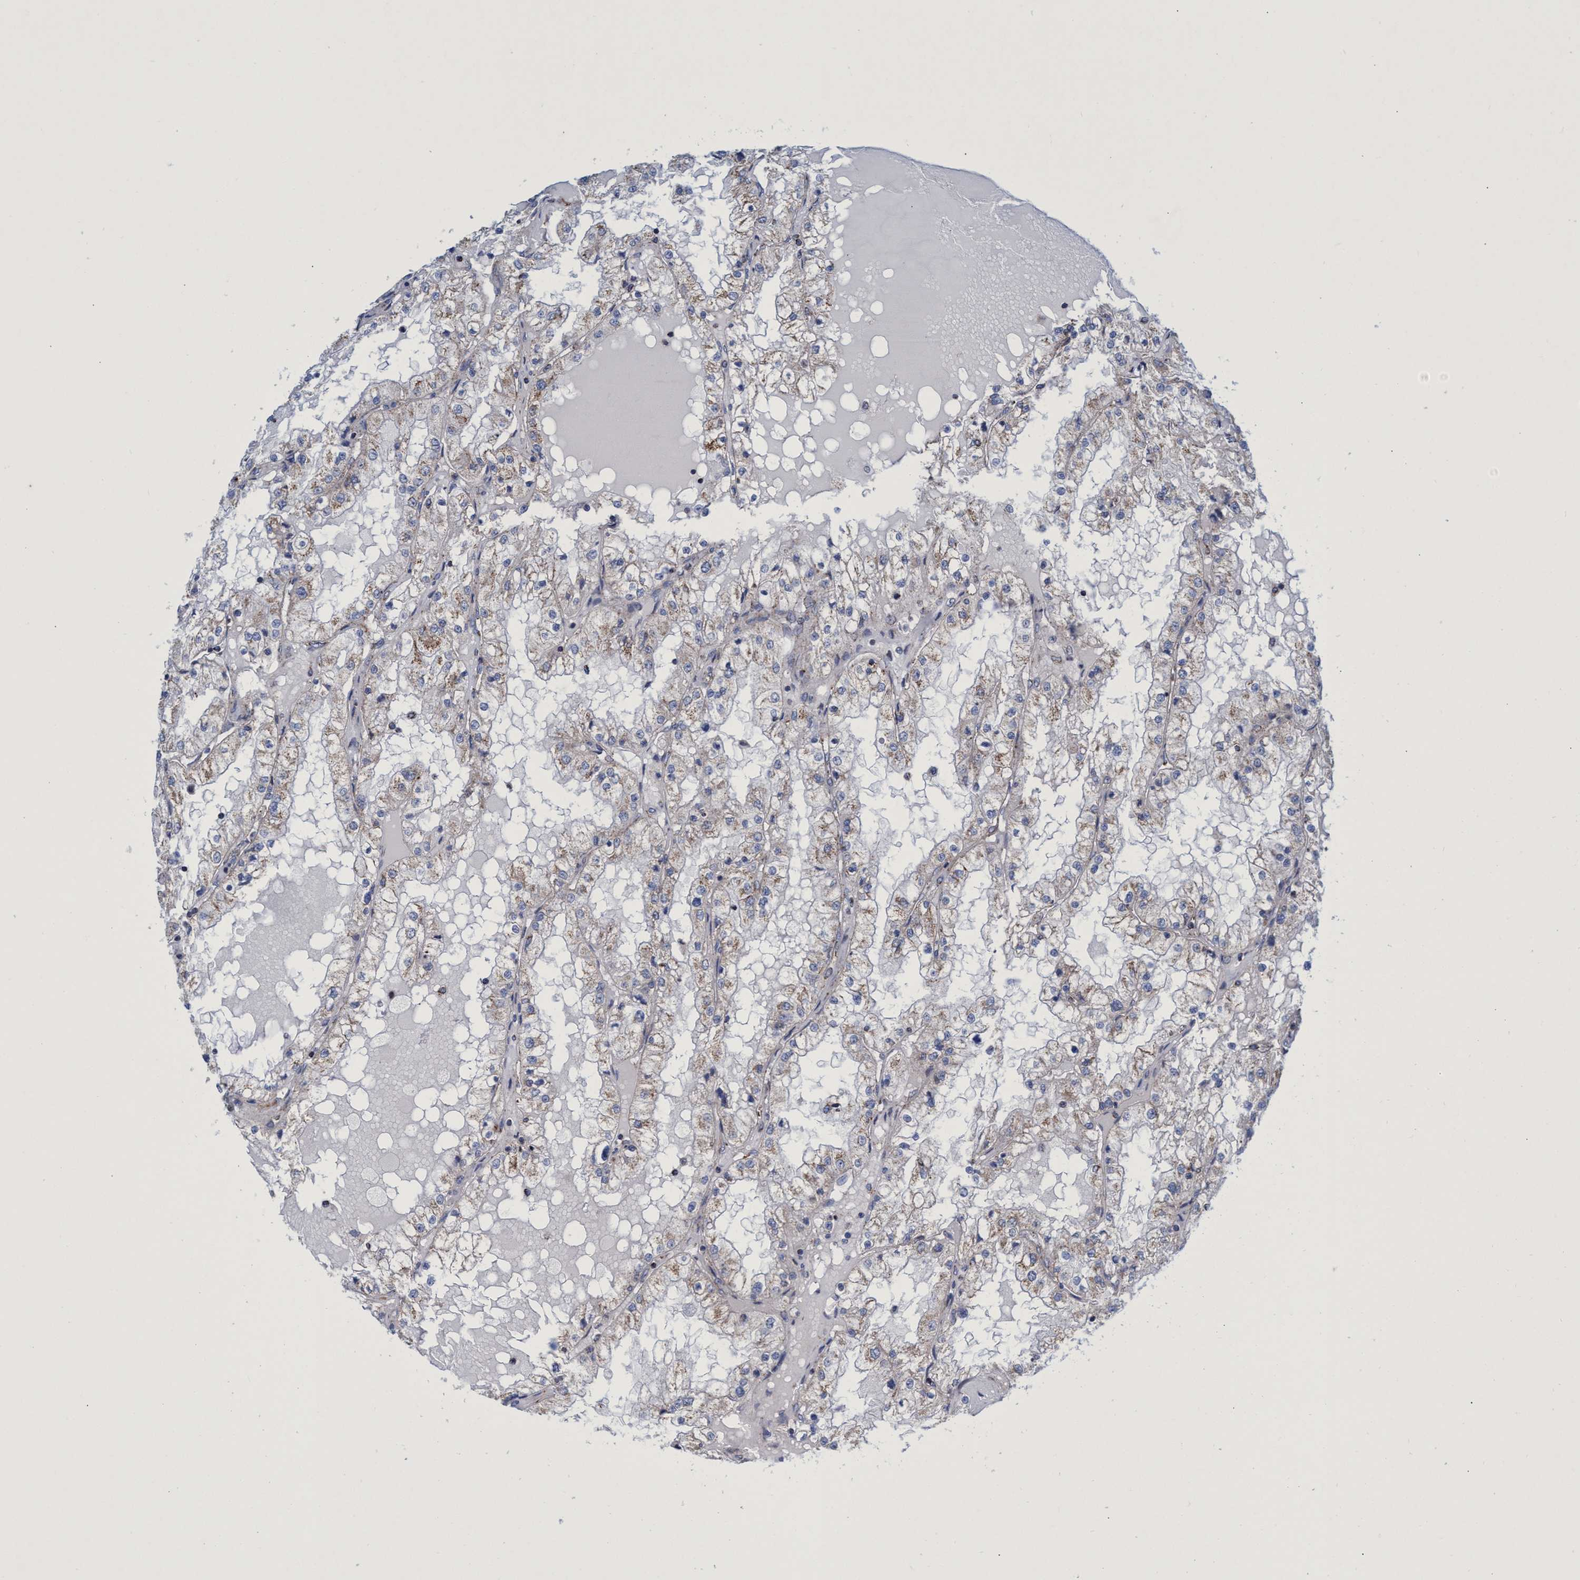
{"staining": {"intensity": "moderate", "quantity": ">75%", "location": "cytoplasmic/membranous"}, "tissue": "renal cancer", "cell_type": "Tumor cells", "image_type": "cancer", "snomed": [{"axis": "morphology", "description": "Adenocarcinoma, NOS"}, {"axis": "topography", "description": "Kidney"}], "caption": "Human adenocarcinoma (renal) stained with a protein marker exhibits moderate staining in tumor cells.", "gene": "ZNF750", "patient": {"sex": "male", "age": 68}}